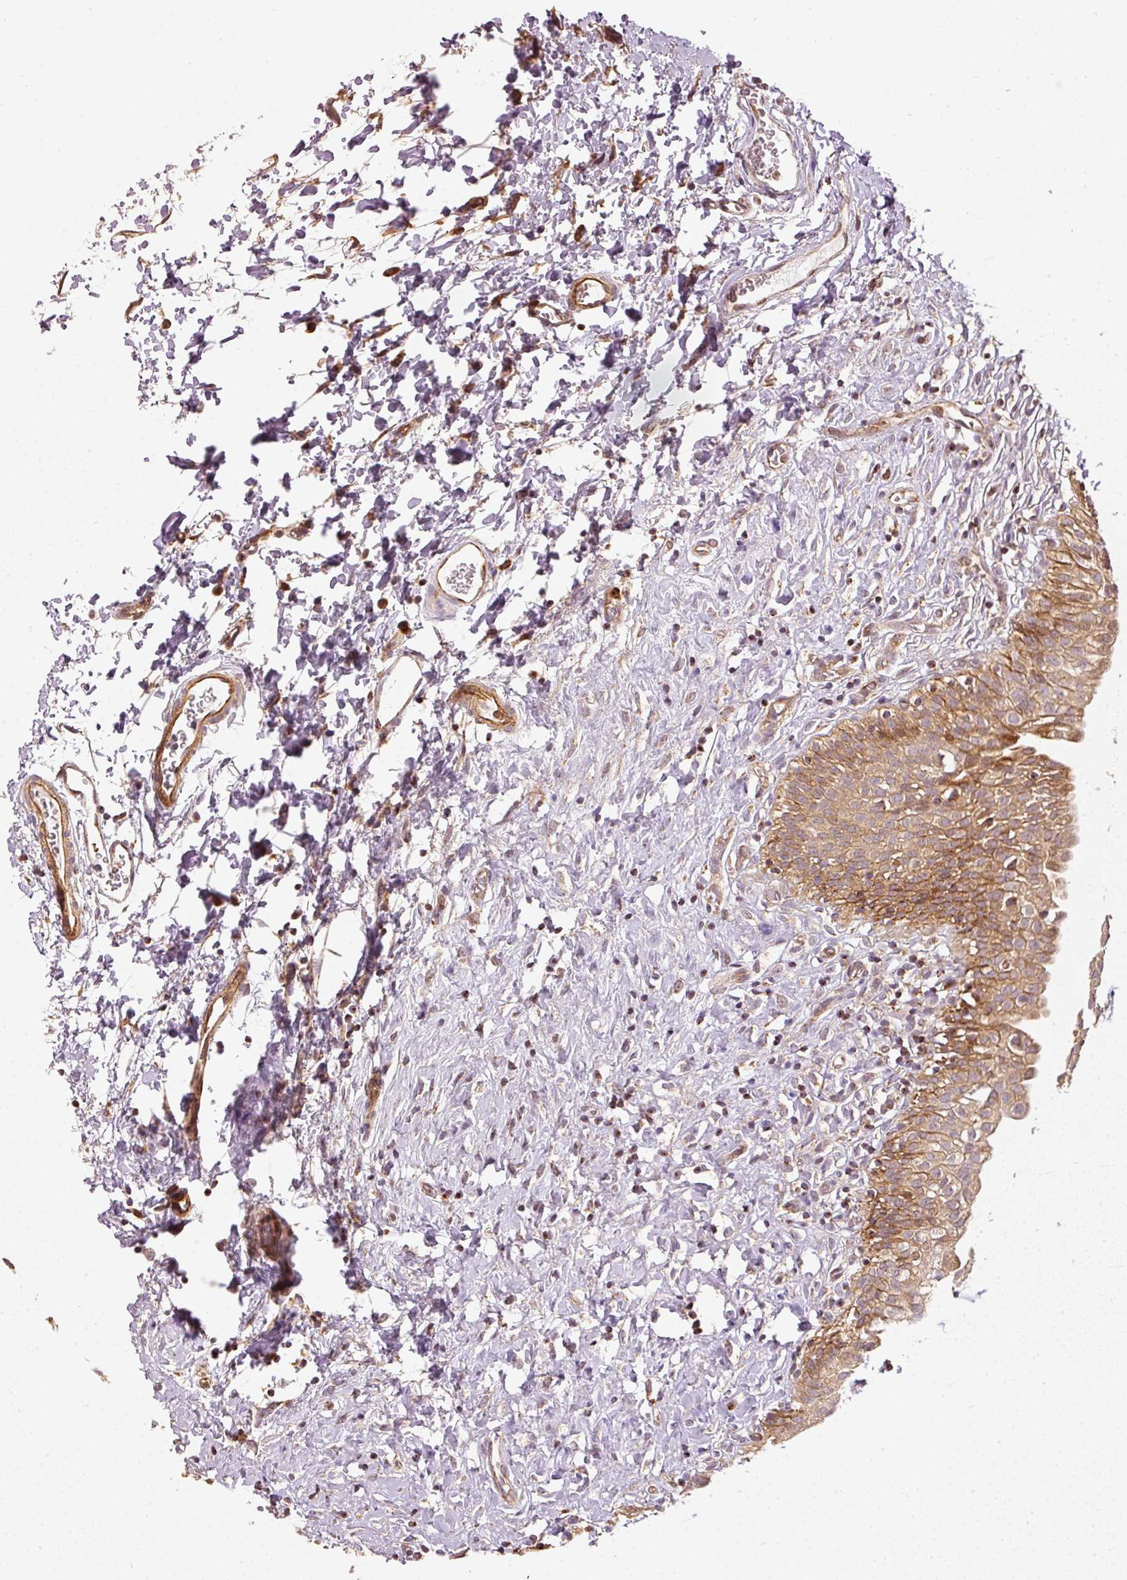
{"staining": {"intensity": "moderate", "quantity": ">75%", "location": "cytoplasmic/membranous"}, "tissue": "urinary bladder", "cell_type": "Urothelial cells", "image_type": "normal", "snomed": [{"axis": "morphology", "description": "Normal tissue, NOS"}, {"axis": "topography", "description": "Urinary bladder"}], "caption": "This is a photomicrograph of immunohistochemistry staining of unremarkable urinary bladder, which shows moderate staining in the cytoplasmic/membranous of urothelial cells.", "gene": "MTHFD1L", "patient": {"sex": "male", "age": 51}}